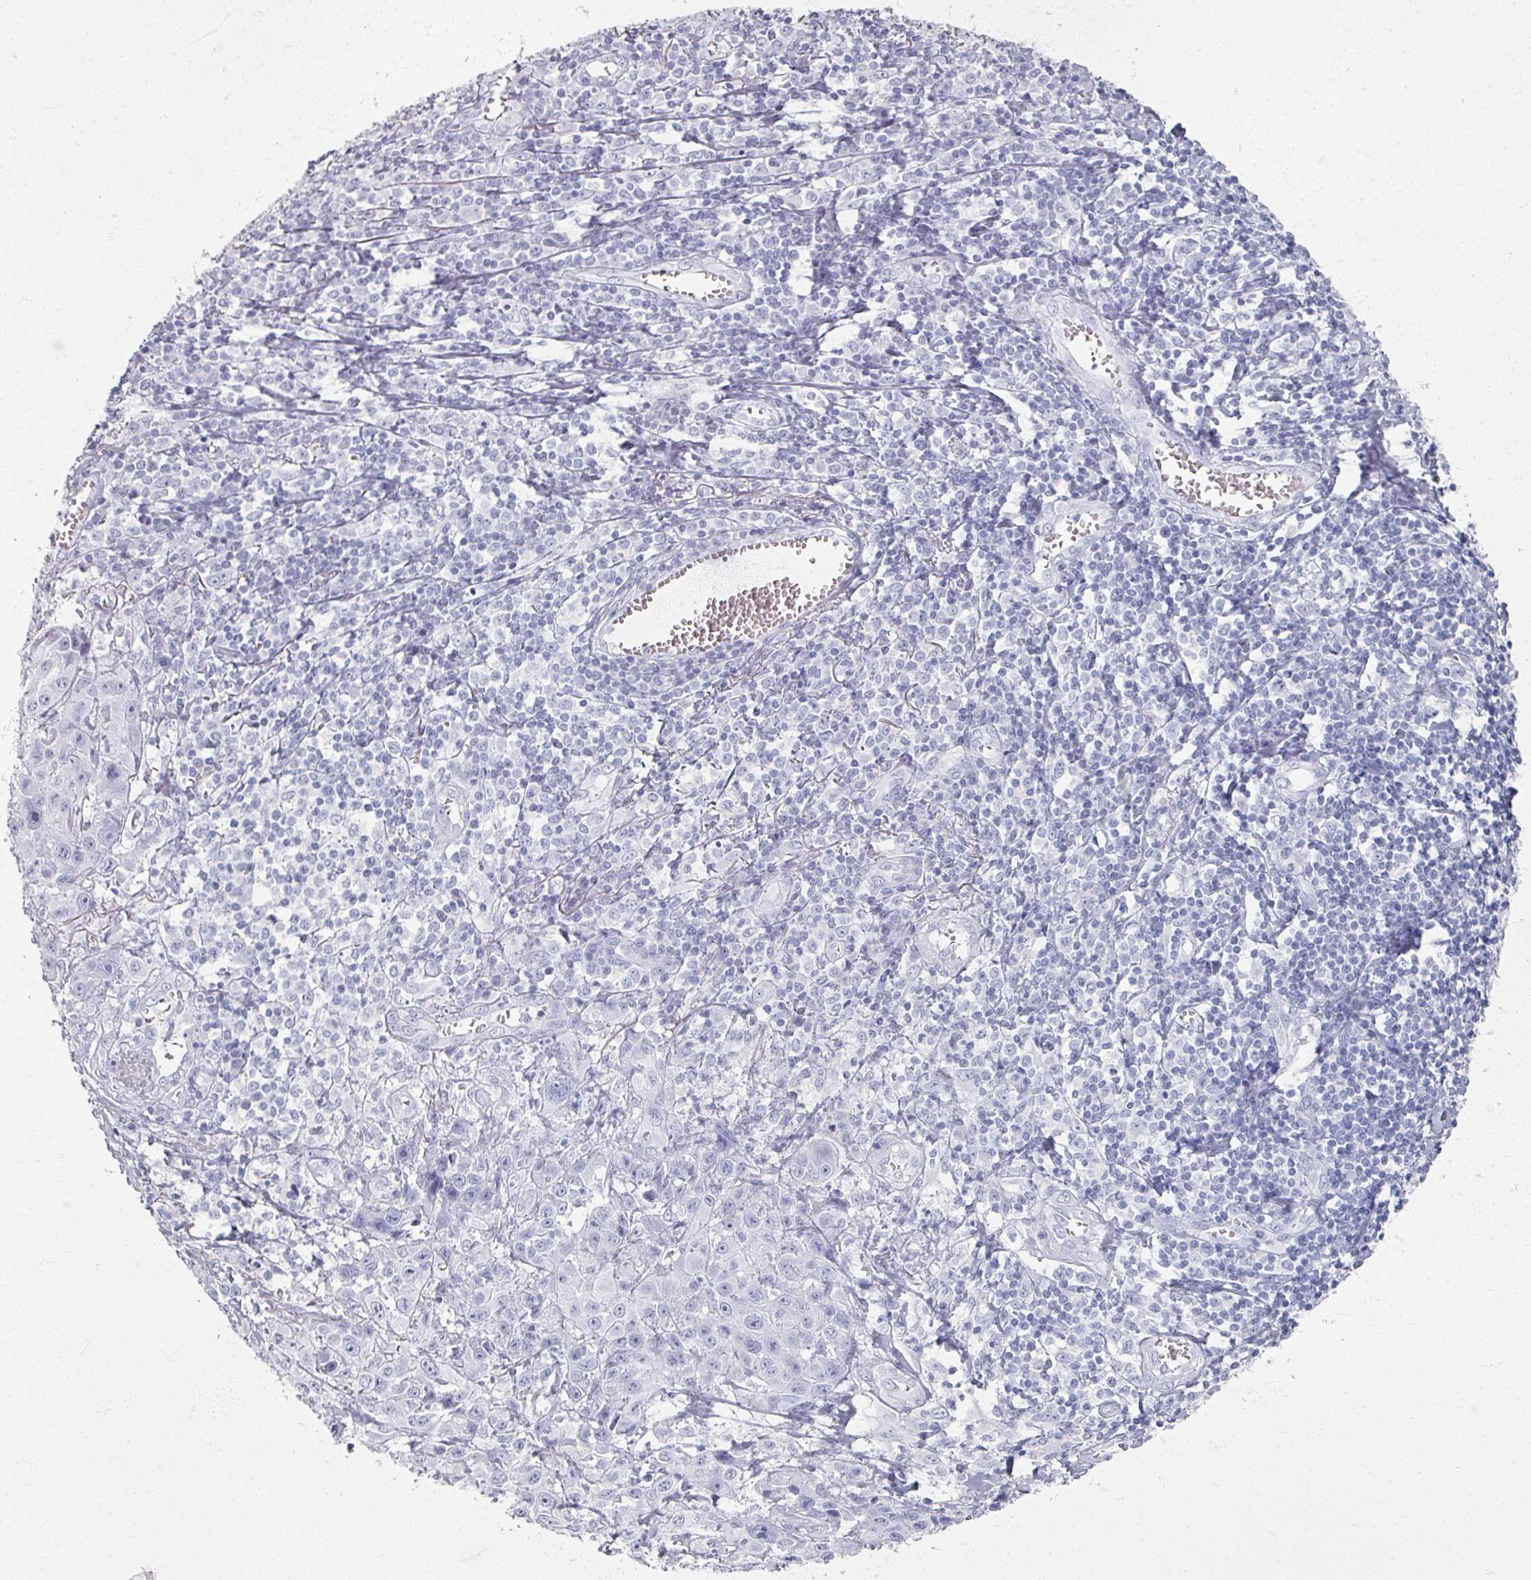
{"staining": {"intensity": "negative", "quantity": "none", "location": "none"}, "tissue": "skin cancer", "cell_type": "Tumor cells", "image_type": "cancer", "snomed": [{"axis": "morphology", "description": "Squamous cell carcinoma, NOS"}, {"axis": "topography", "description": "Skin"}, {"axis": "topography", "description": "Vulva"}], "caption": "Immunohistochemical staining of human skin squamous cell carcinoma displays no significant expression in tumor cells. The staining was performed using DAB (3,3'-diaminobenzidine) to visualize the protein expression in brown, while the nuclei were stained in blue with hematoxylin (Magnification: 20x).", "gene": "PSKH1", "patient": {"sex": "female", "age": 71}}